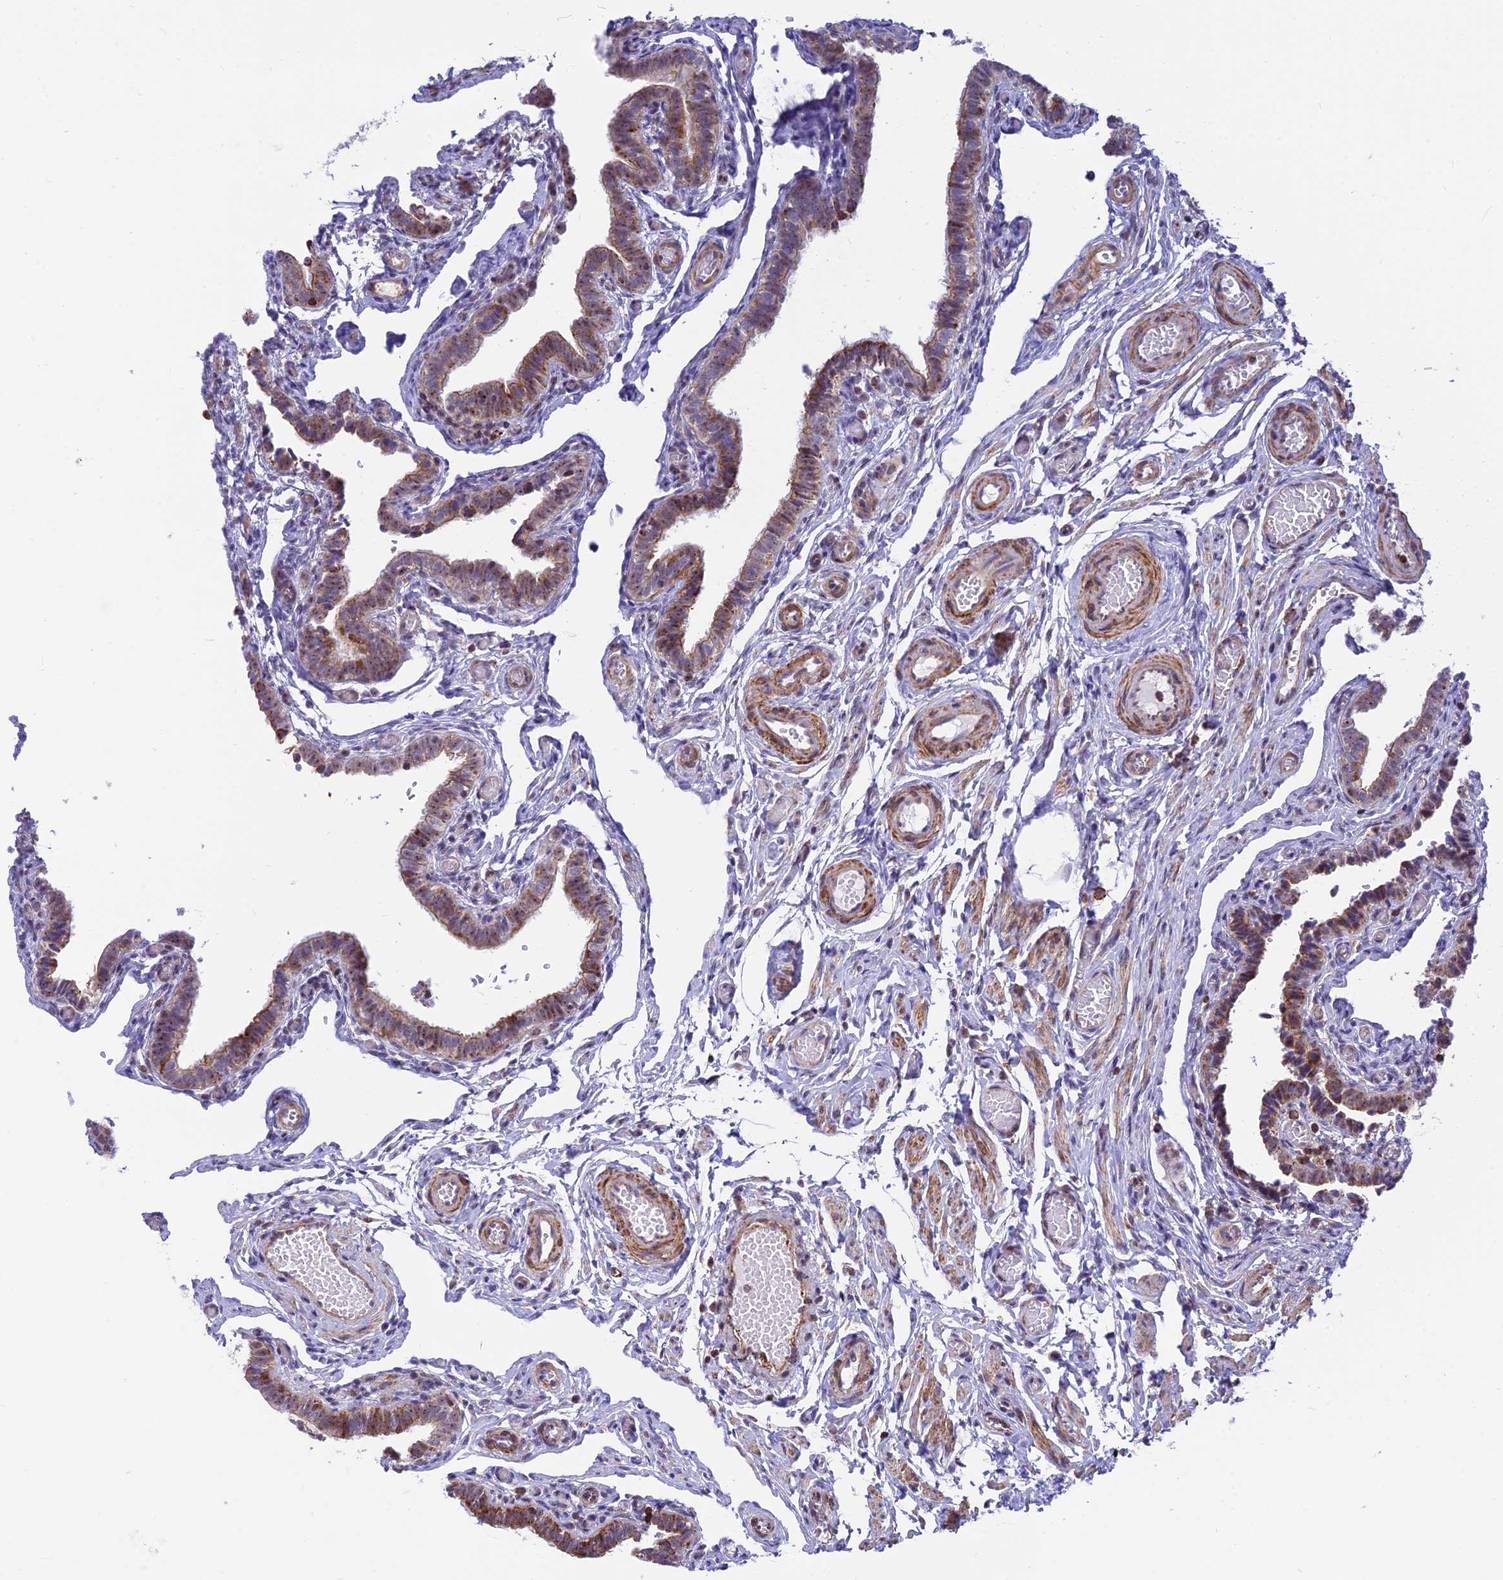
{"staining": {"intensity": "moderate", "quantity": ">75%", "location": "cytoplasmic/membranous,nuclear"}, "tissue": "fallopian tube", "cell_type": "Glandular cells", "image_type": "normal", "snomed": [{"axis": "morphology", "description": "Normal tissue, NOS"}, {"axis": "topography", "description": "Fallopian tube"}], "caption": "Brown immunohistochemical staining in benign fallopian tube displays moderate cytoplasmic/membranous,nuclear staining in about >75% of glandular cells. (brown staining indicates protein expression, while blue staining denotes nuclei).", "gene": "POLR1G", "patient": {"sex": "female", "age": 36}}